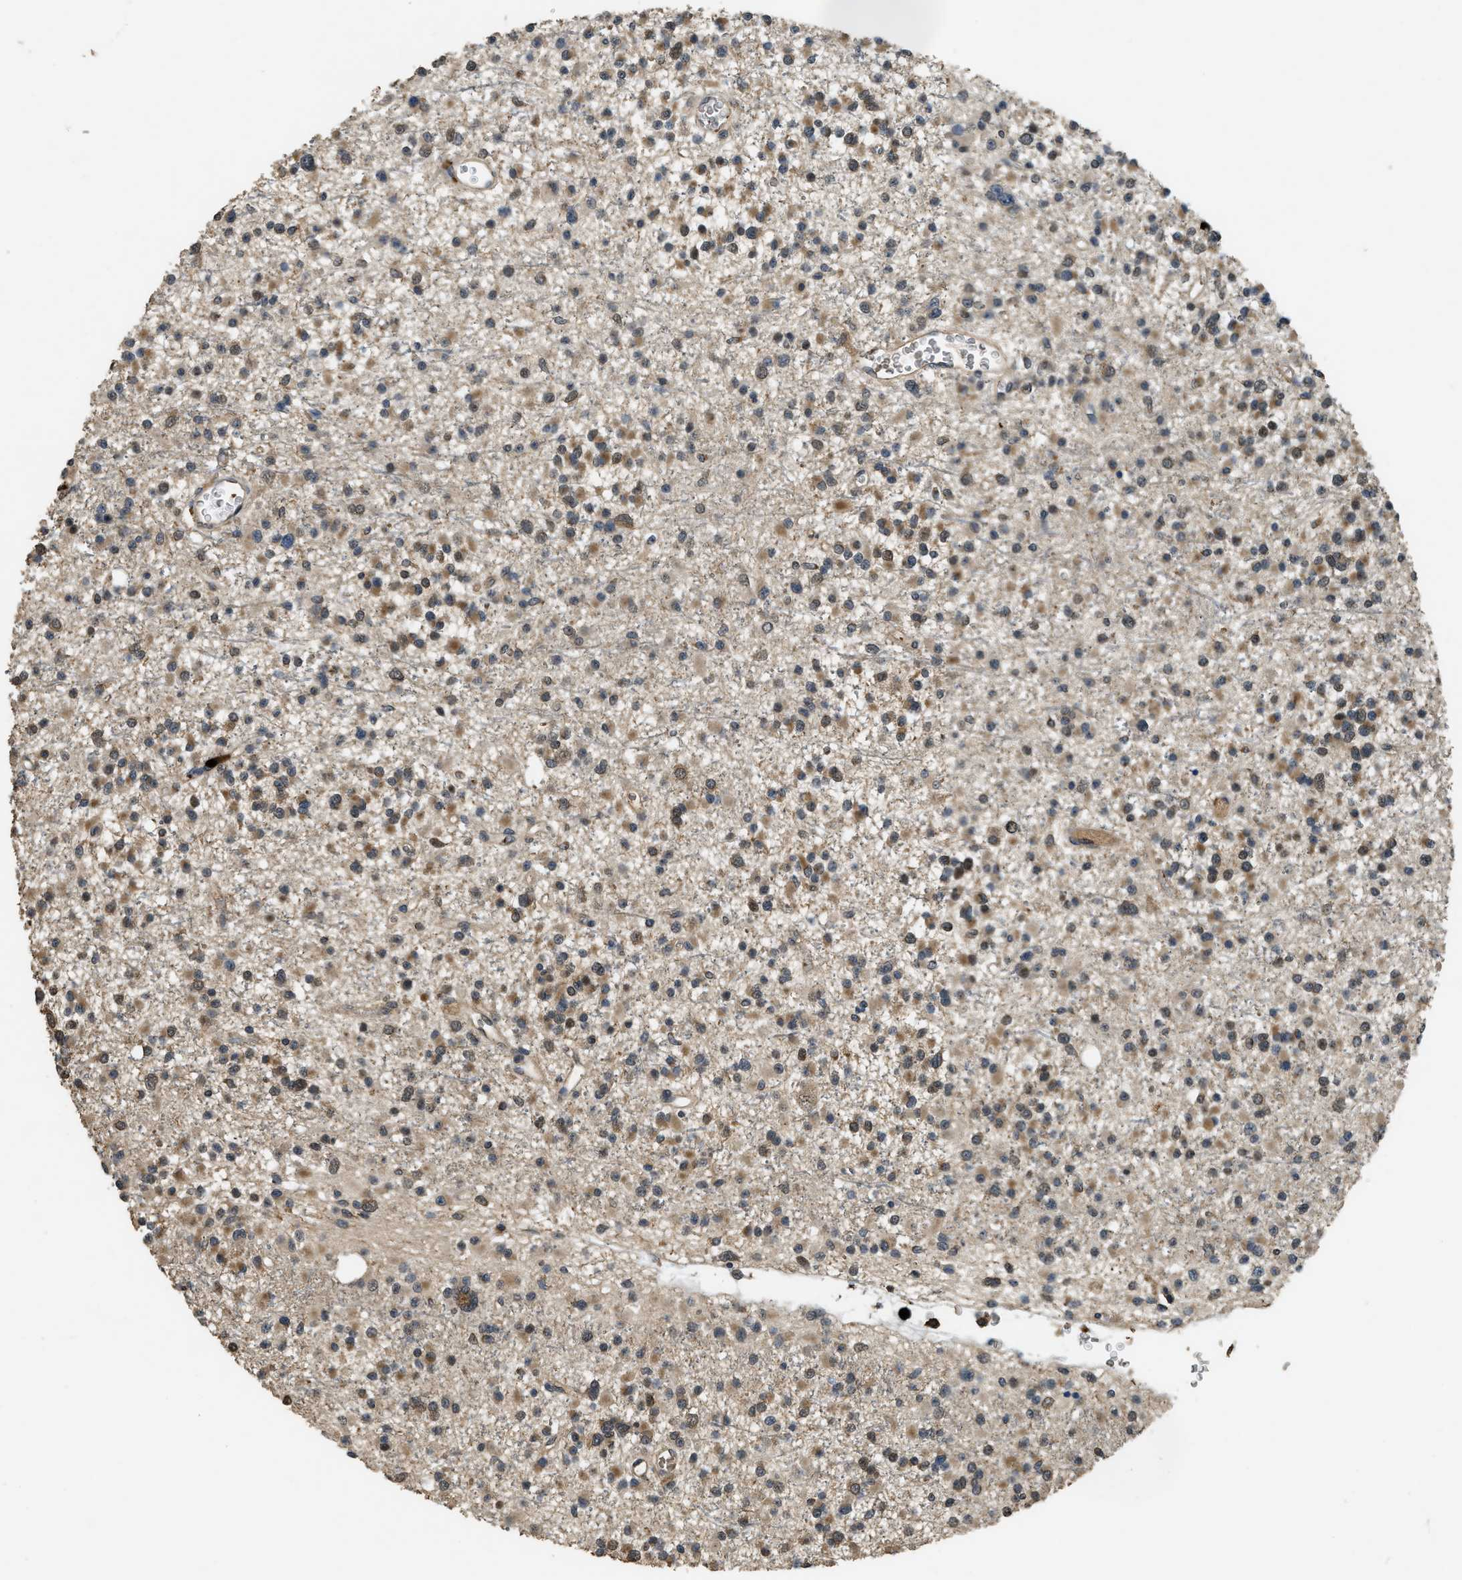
{"staining": {"intensity": "moderate", "quantity": ">75%", "location": "cytoplasmic/membranous"}, "tissue": "glioma", "cell_type": "Tumor cells", "image_type": "cancer", "snomed": [{"axis": "morphology", "description": "Glioma, malignant, Low grade"}, {"axis": "topography", "description": "Brain"}], "caption": "Malignant low-grade glioma stained with a protein marker reveals moderate staining in tumor cells.", "gene": "RNF141", "patient": {"sex": "female", "age": 22}}